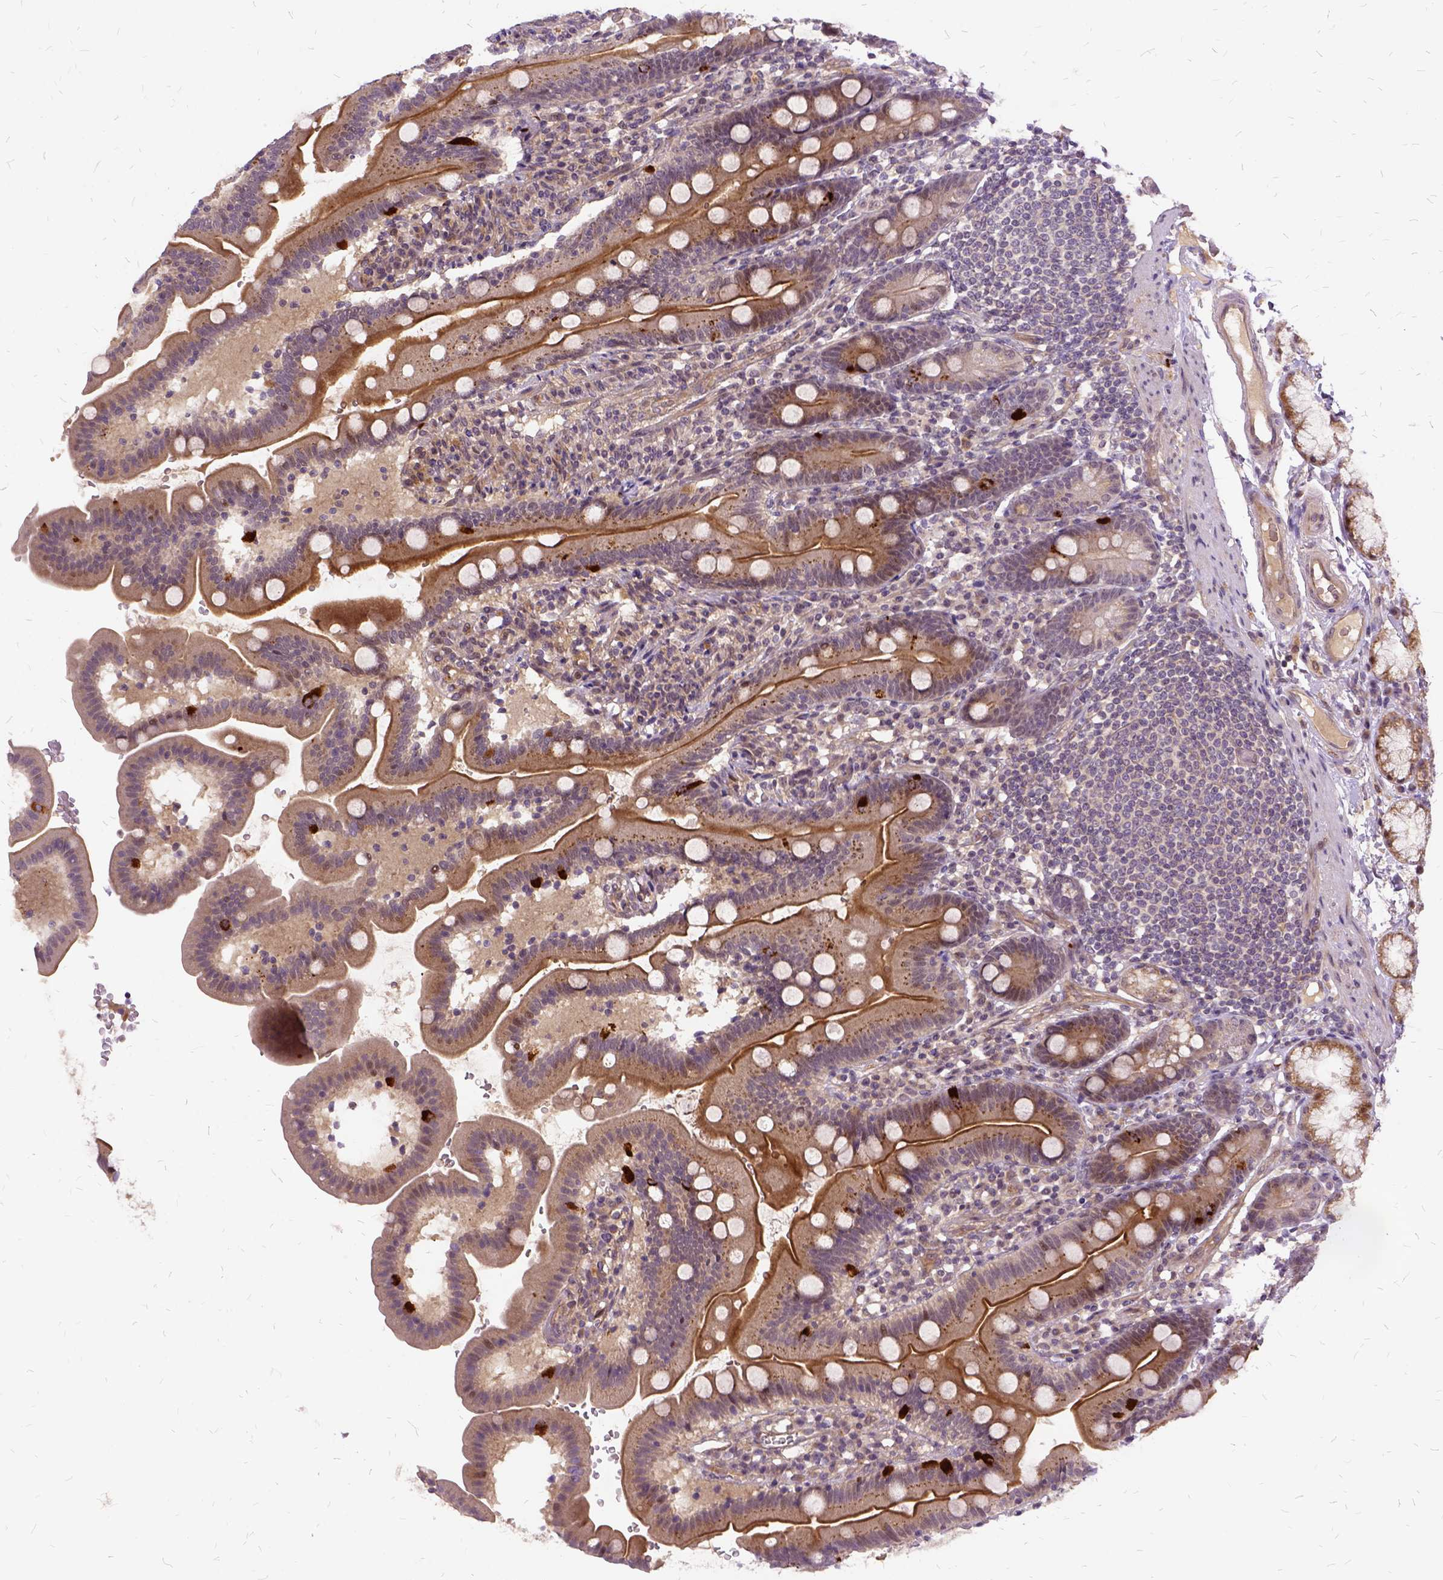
{"staining": {"intensity": "strong", "quantity": "25%-75%", "location": "cytoplasmic/membranous"}, "tissue": "duodenum", "cell_type": "Glandular cells", "image_type": "normal", "snomed": [{"axis": "morphology", "description": "Normal tissue, NOS"}, {"axis": "topography", "description": "Duodenum"}], "caption": "Unremarkable duodenum was stained to show a protein in brown. There is high levels of strong cytoplasmic/membranous staining in approximately 25%-75% of glandular cells. (DAB IHC with brightfield microscopy, high magnification).", "gene": "ILRUN", "patient": {"sex": "female", "age": 67}}